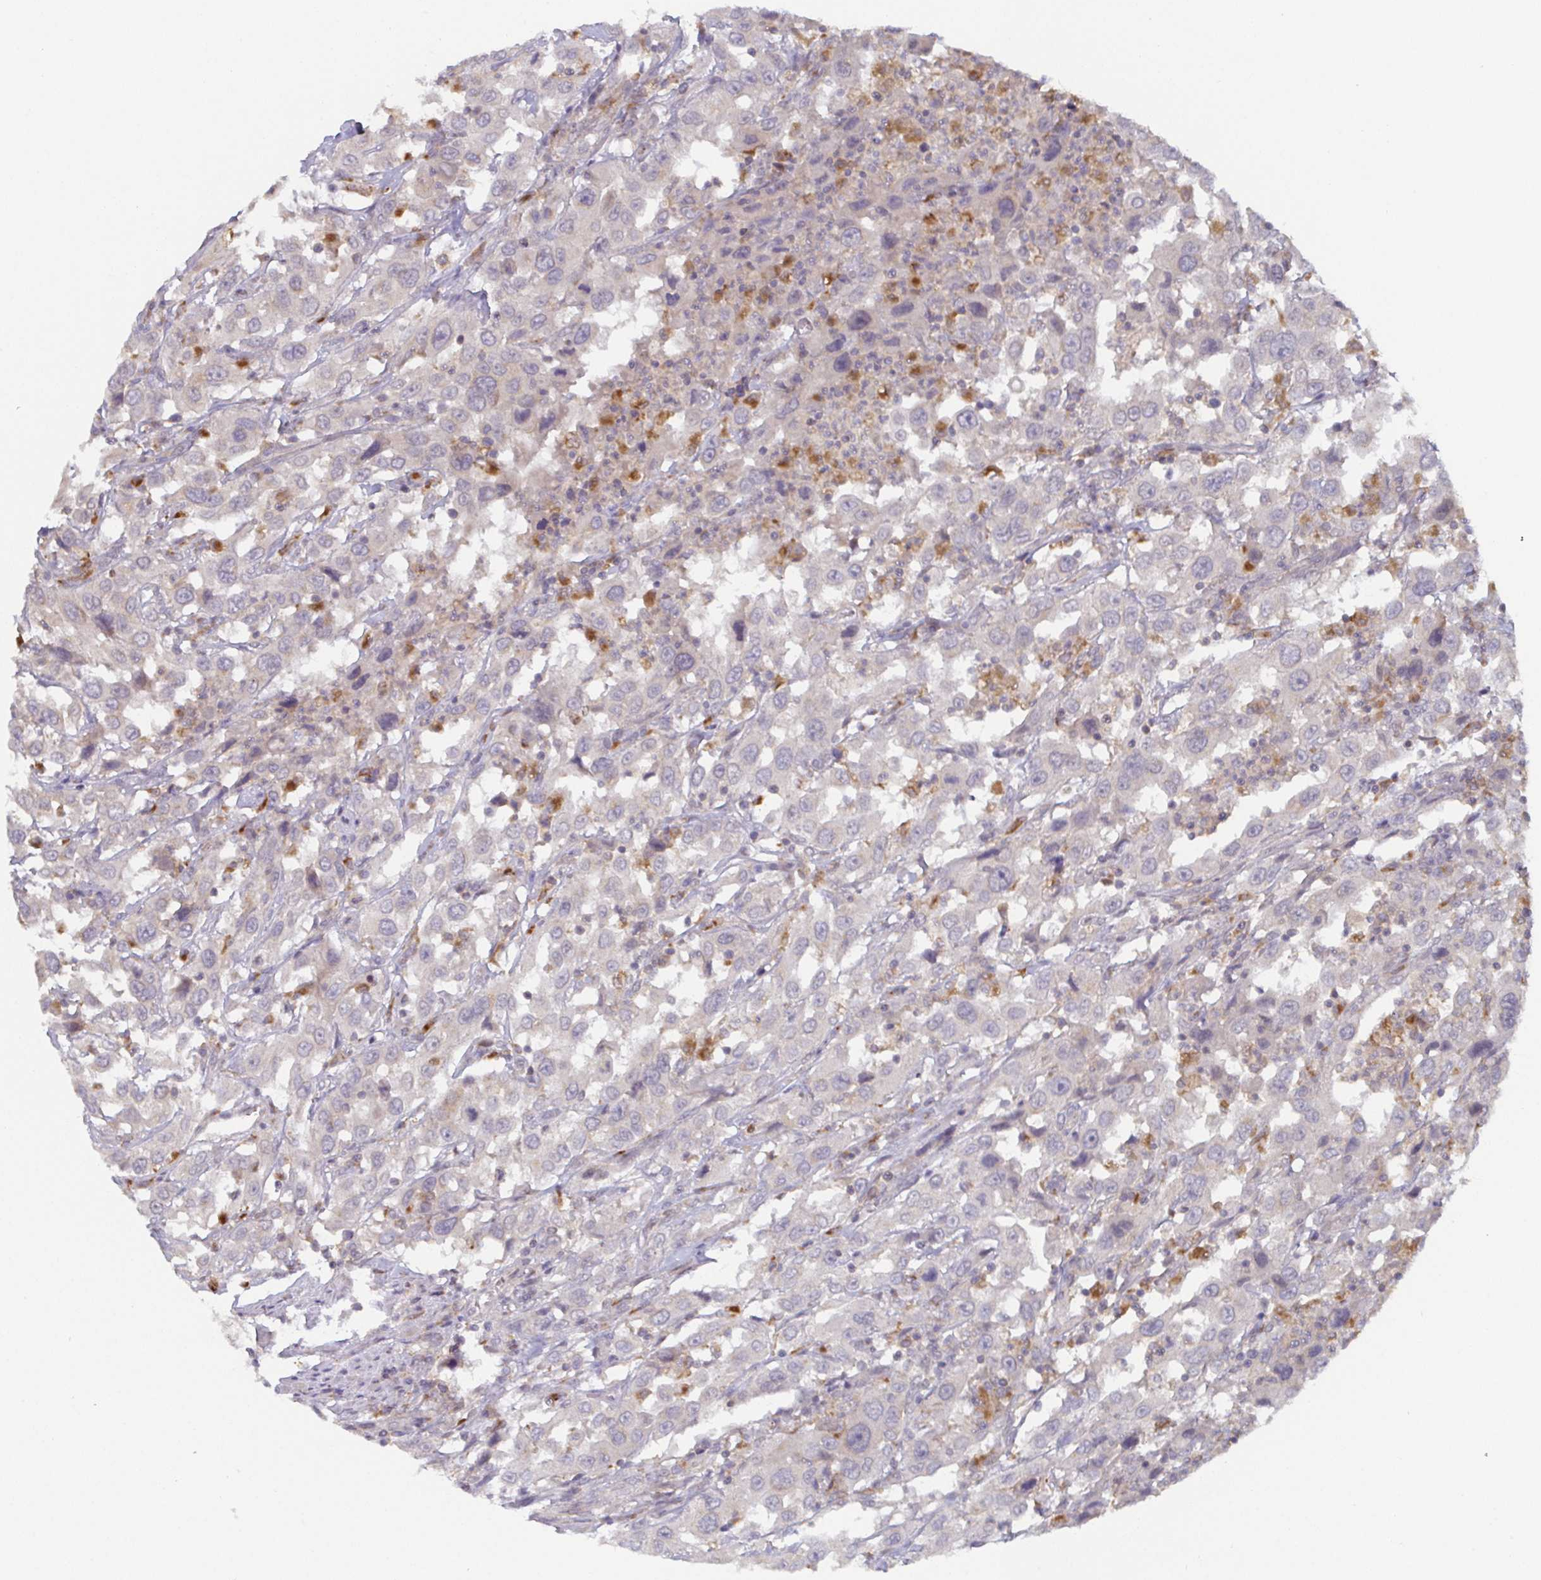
{"staining": {"intensity": "negative", "quantity": "none", "location": "none"}, "tissue": "urothelial cancer", "cell_type": "Tumor cells", "image_type": "cancer", "snomed": [{"axis": "morphology", "description": "Urothelial carcinoma, High grade"}, {"axis": "topography", "description": "Urinary bladder"}], "caption": "Immunohistochemical staining of urothelial carcinoma (high-grade) reveals no significant expression in tumor cells.", "gene": "CDH18", "patient": {"sex": "male", "age": 61}}